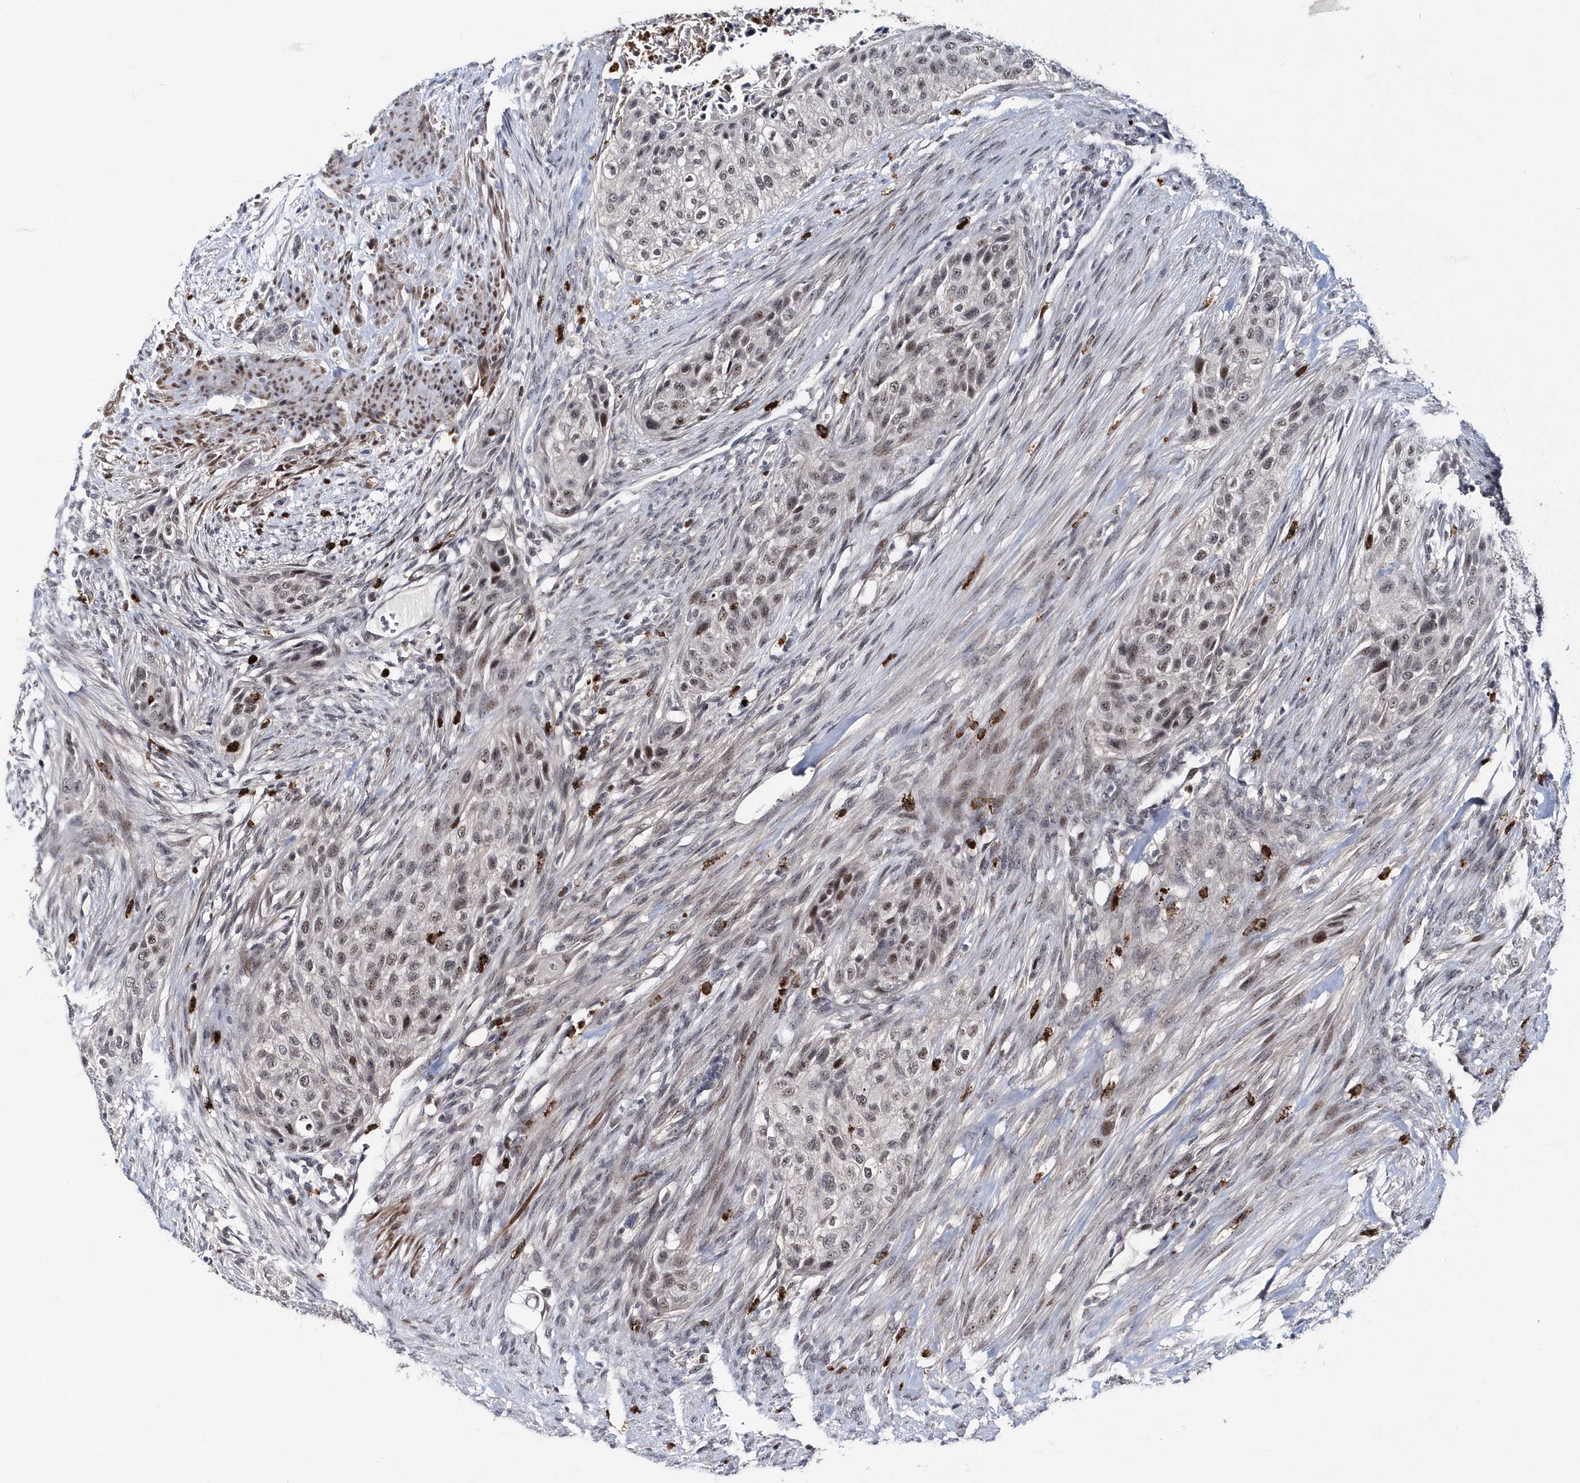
{"staining": {"intensity": "weak", "quantity": "<25%", "location": "nuclear"}, "tissue": "urothelial cancer", "cell_type": "Tumor cells", "image_type": "cancer", "snomed": [{"axis": "morphology", "description": "Urothelial carcinoma, High grade"}, {"axis": "topography", "description": "Urinary bladder"}], "caption": "This is an immunohistochemistry (IHC) photomicrograph of urothelial cancer. There is no staining in tumor cells.", "gene": "ASCL4", "patient": {"sex": "male", "age": 35}}